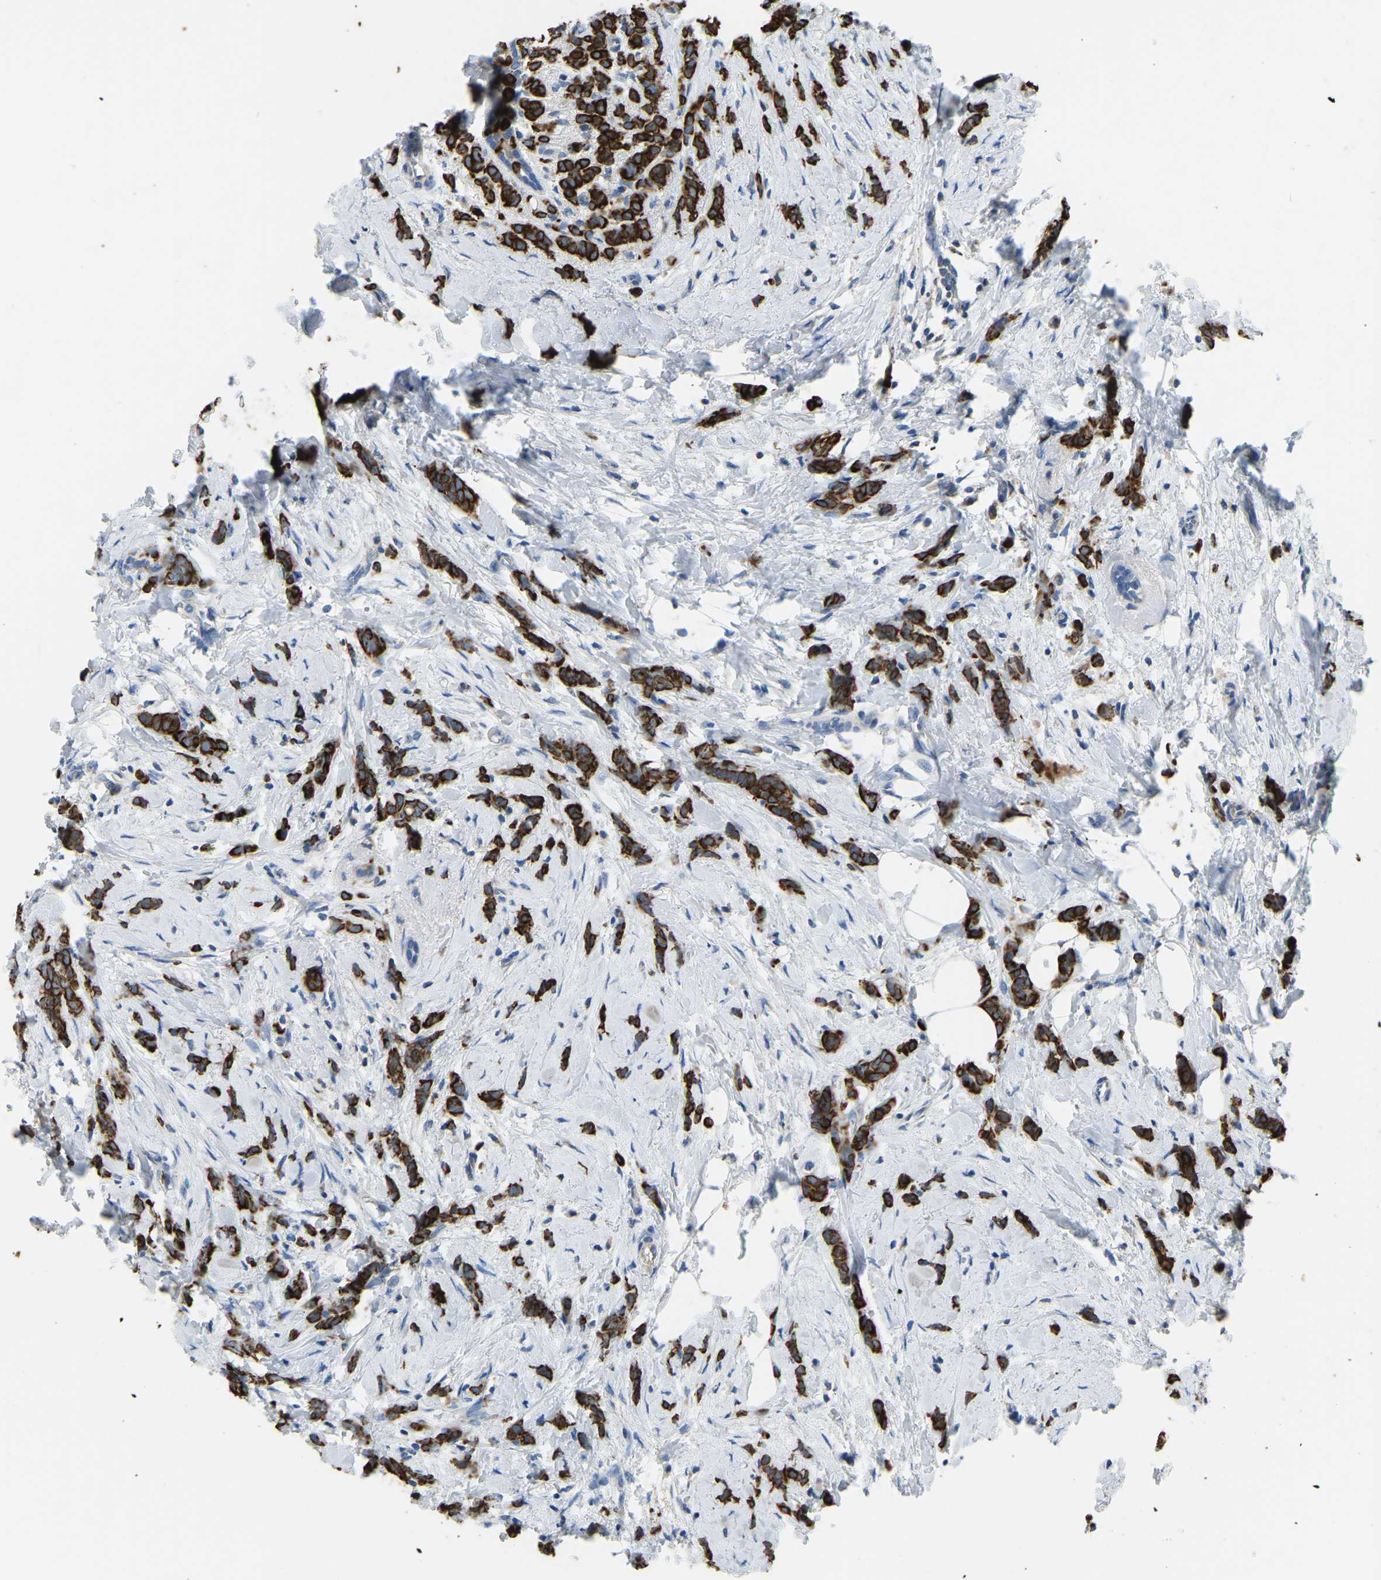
{"staining": {"intensity": "strong", "quantity": ">75%", "location": "cytoplasmic/membranous"}, "tissue": "breast cancer", "cell_type": "Tumor cells", "image_type": "cancer", "snomed": [{"axis": "morphology", "description": "Lobular carcinoma, in situ"}, {"axis": "morphology", "description": "Lobular carcinoma"}, {"axis": "topography", "description": "Breast"}], "caption": "This micrograph displays immunohistochemistry staining of human breast cancer (lobular carcinoma in situ), with high strong cytoplasmic/membranous positivity in about >75% of tumor cells.", "gene": "ZNF200", "patient": {"sex": "female", "age": 41}}